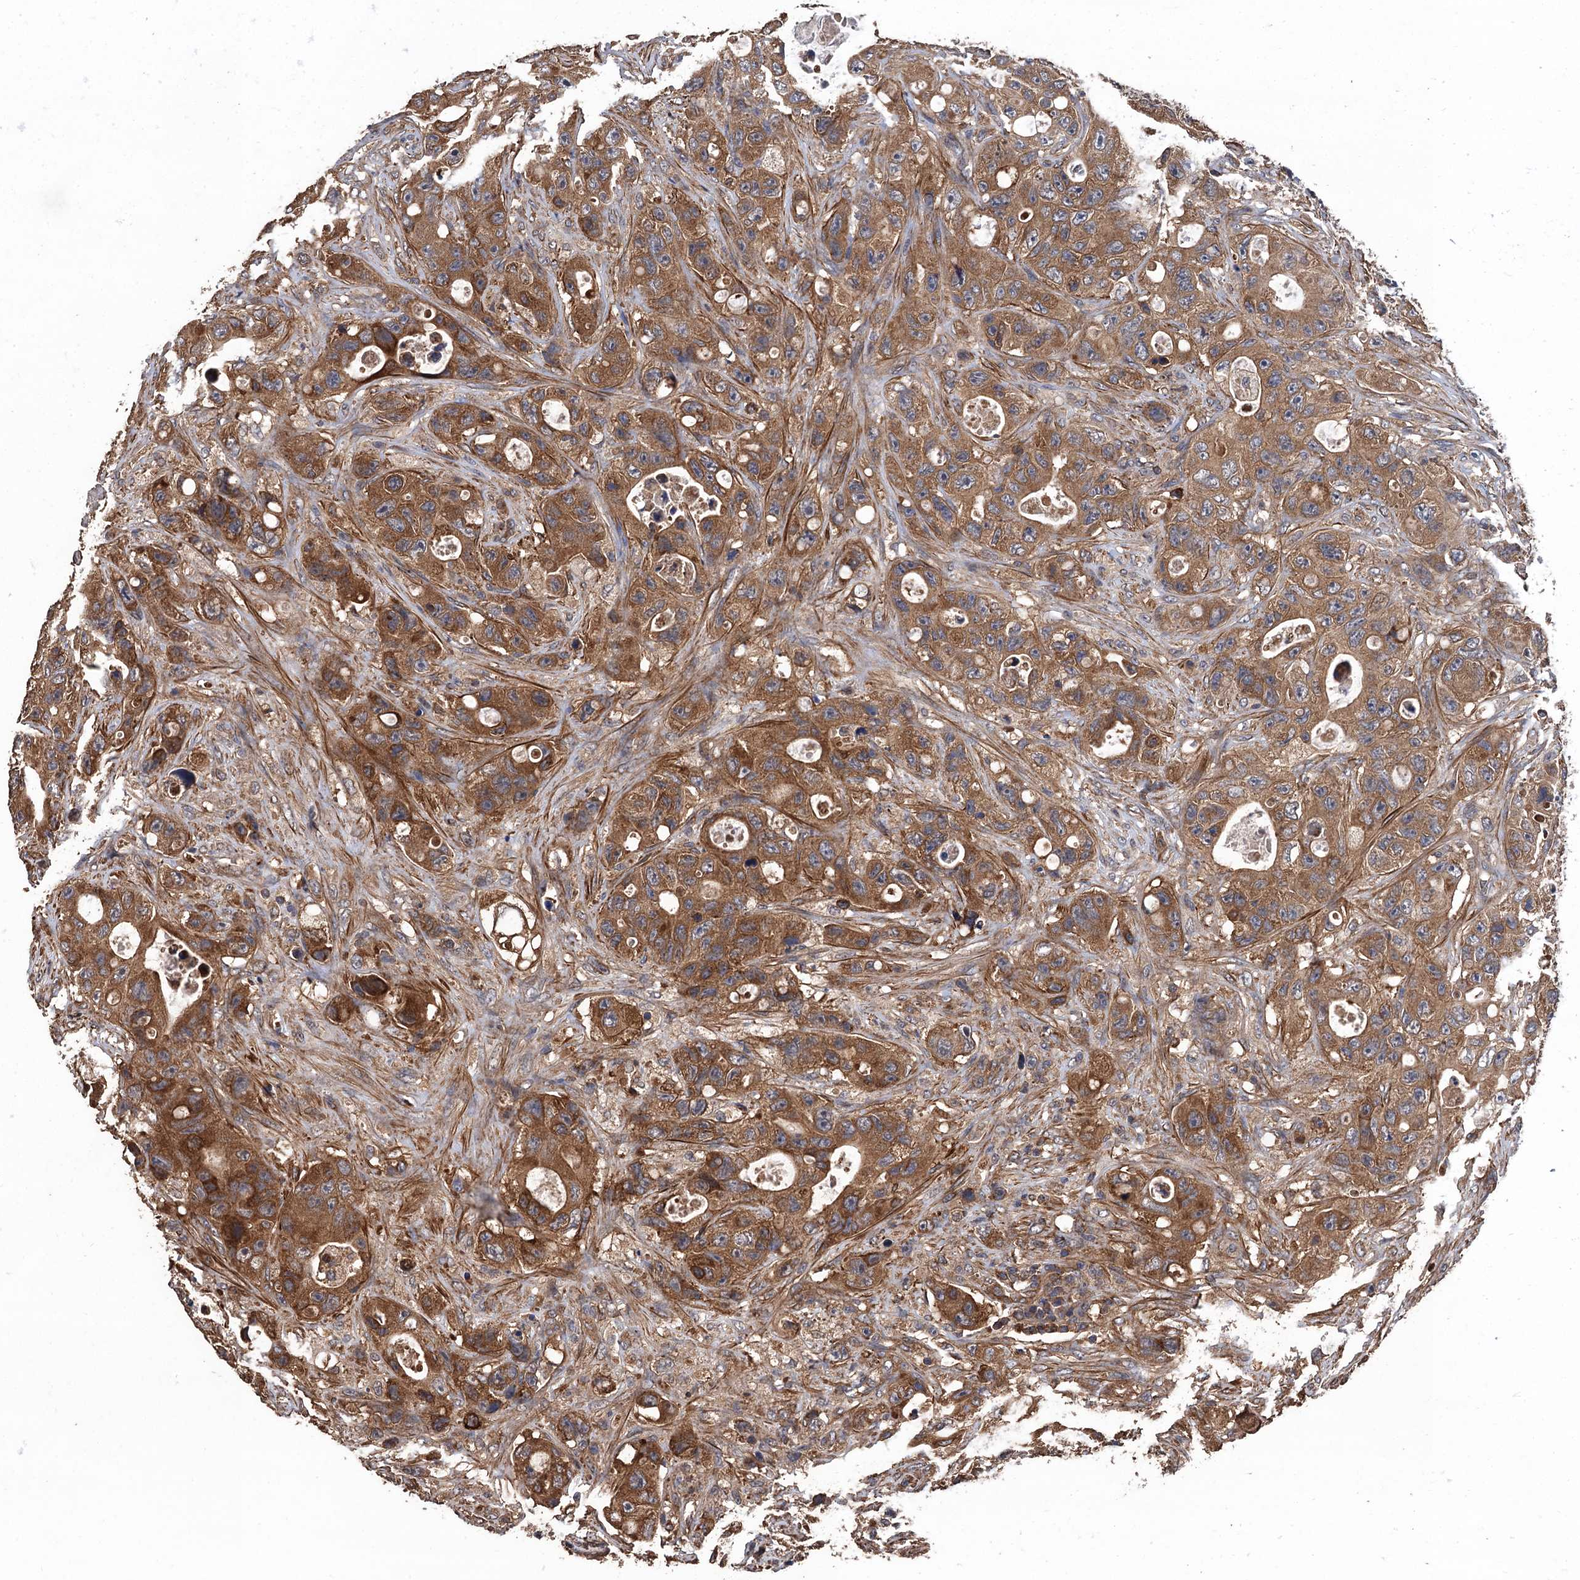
{"staining": {"intensity": "moderate", "quantity": ">75%", "location": "cytoplasmic/membranous"}, "tissue": "colorectal cancer", "cell_type": "Tumor cells", "image_type": "cancer", "snomed": [{"axis": "morphology", "description": "Adenocarcinoma, NOS"}, {"axis": "topography", "description": "Colon"}], "caption": "Human colorectal adenocarcinoma stained with a brown dye shows moderate cytoplasmic/membranous positive expression in approximately >75% of tumor cells.", "gene": "PPP4R1", "patient": {"sex": "female", "age": 46}}